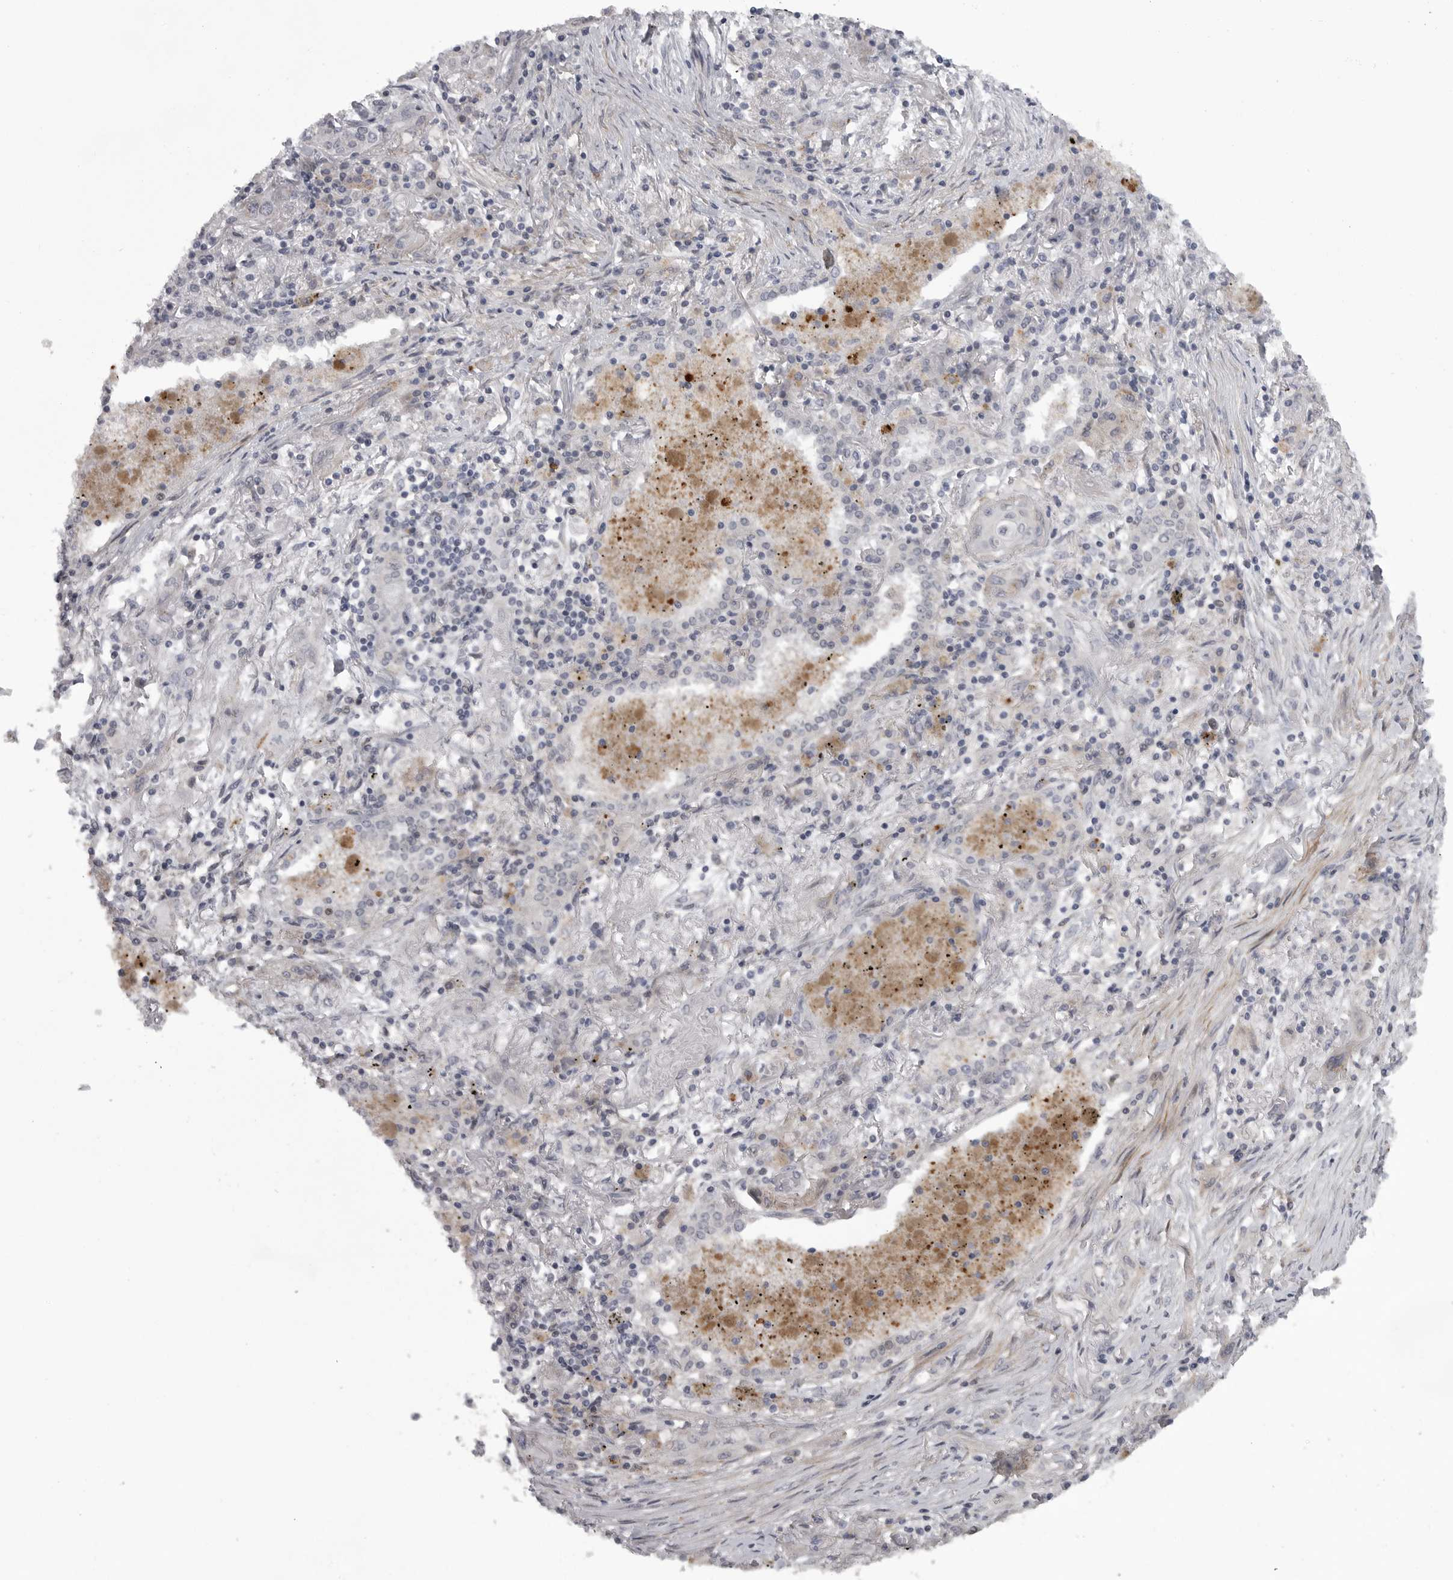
{"staining": {"intensity": "negative", "quantity": "none", "location": "none"}, "tissue": "lung cancer", "cell_type": "Tumor cells", "image_type": "cancer", "snomed": [{"axis": "morphology", "description": "Squamous cell carcinoma, NOS"}, {"axis": "topography", "description": "Lung"}], "caption": "Tumor cells are negative for brown protein staining in lung cancer. (Stains: DAB IHC with hematoxylin counter stain, Microscopy: brightfield microscopy at high magnification).", "gene": "PPP1R9A", "patient": {"sex": "female", "age": 47}}